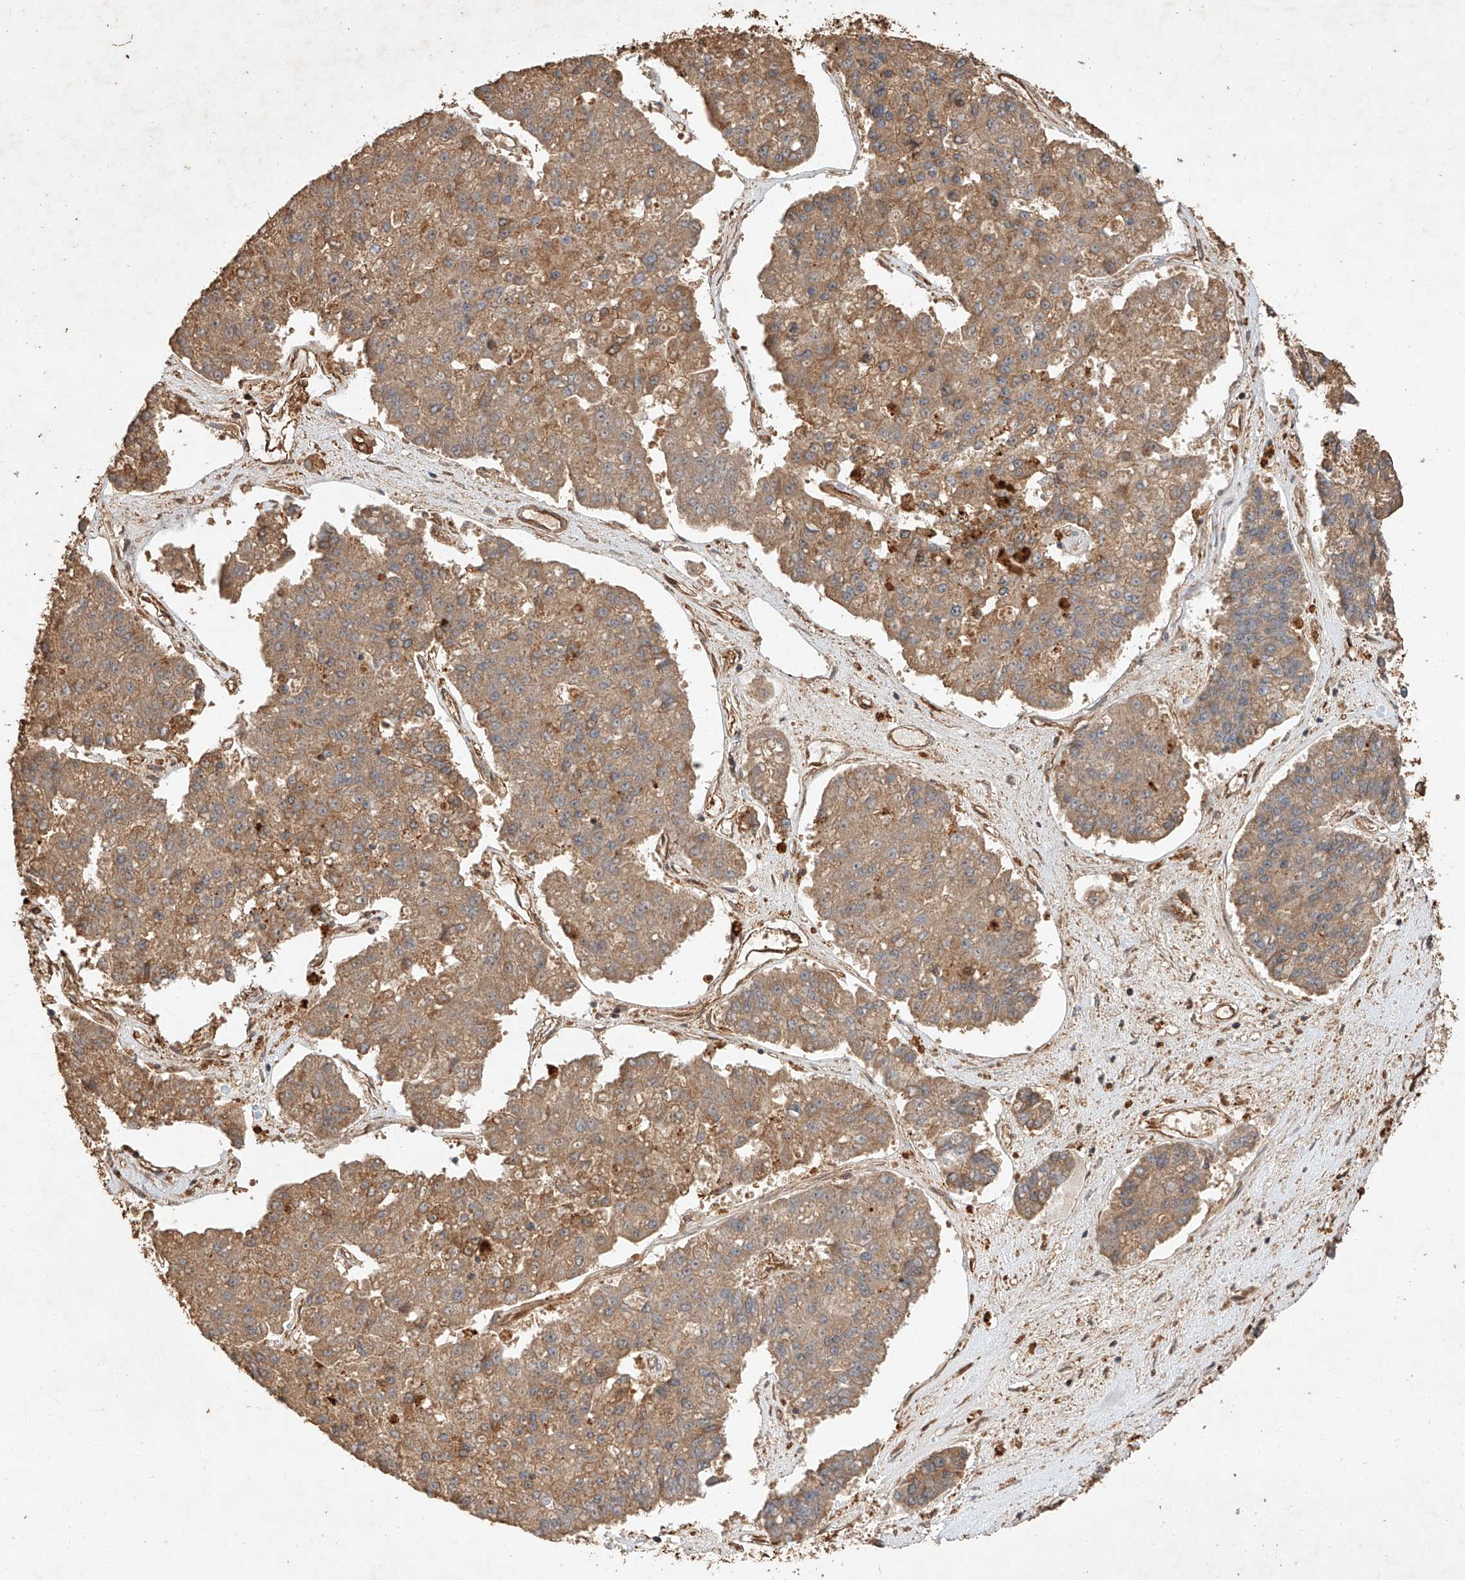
{"staining": {"intensity": "moderate", "quantity": ">75%", "location": "cytoplasmic/membranous"}, "tissue": "pancreatic cancer", "cell_type": "Tumor cells", "image_type": "cancer", "snomed": [{"axis": "morphology", "description": "Adenocarcinoma, NOS"}, {"axis": "topography", "description": "Pancreas"}], "caption": "DAB (3,3'-diaminobenzidine) immunohistochemical staining of pancreatic cancer (adenocarcinoma) shows moderate cytoplasmic/membranous protein staining in about >75% of tumor cells. Nuclei are stained in blue.", "gene": "GHDC", "patient": {"sex": "male", "age": 50}}